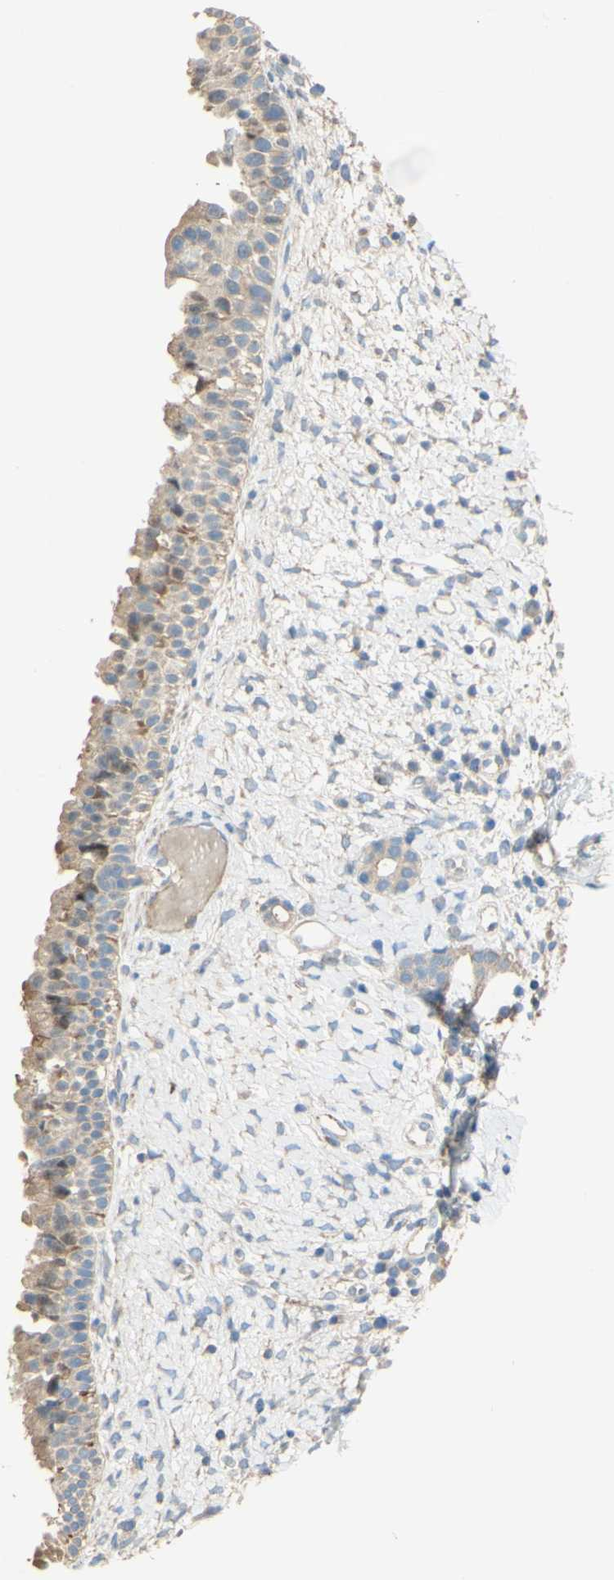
{"staining": {"intensity": "moderate", "quantity": ">75%", "location": "cytoplasmic/membranous"}, "tissue": "nasopharynx", "cell_type": "Respiratory epithelial cells", "image_type": "normal", "snomed": [{"axis": "morphology", "description": "Normal tissue, NOS"}, {"axis": "topography", "description": "Nasopharynx"}], "caption": "About >75% of respiratory epithelial cells in benign nasopharynx demonstrate moderate cytoplasmic/membranous protein staining as visualized by brown immunohistochemical staining.", "gene": "DKK3", "patient": {"sex": "male", "age": 22}}